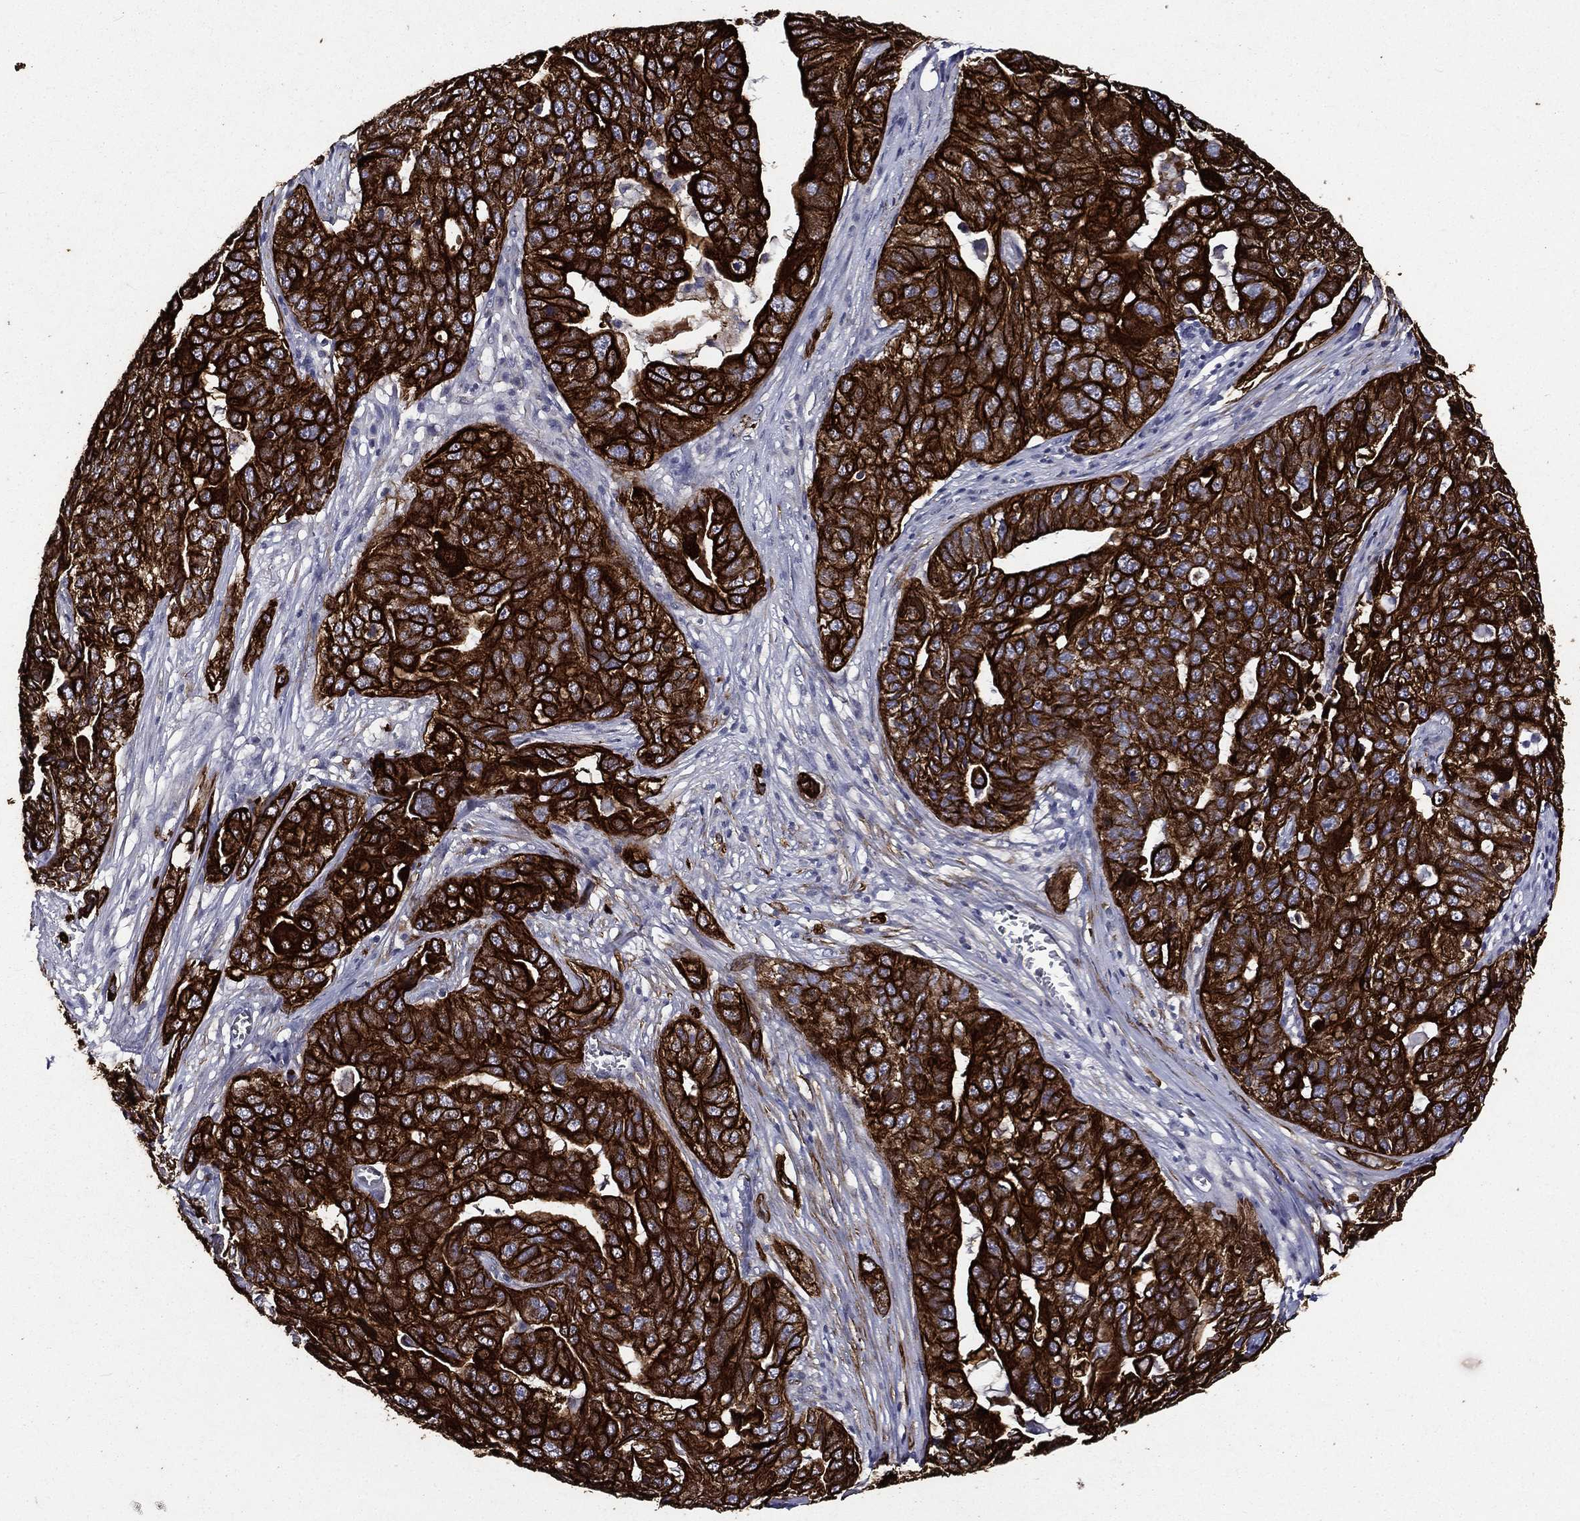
{"staining": {"intensity": "strong", "quantity": ">75%", "location": "cytoplasmic/membranous"}, "tissue": "ovarian cancer", "cell_type": "Tumor cells", "image_type": "cancer", "snomed": [{"axis": "morphology", "description": "Carcinoma, endometroid"}, {"axis": "topography", "description": "Soft tissue"}, {"axis": "topography", "description": "Ovary"}], "caption": "High-magnification brightfield microscopy of ovarian cancer (endometroid carcinoma) stained with DAB (3,3'-diaminobenzidine) (brown) and counterstained with hematoxylin (blue). tumor cells exhibit strong cytoplasmic/membranous expression is seen in about>75% of cells.", "gene": "KRT7", "patient": {"sex": "female", "age": 52}}